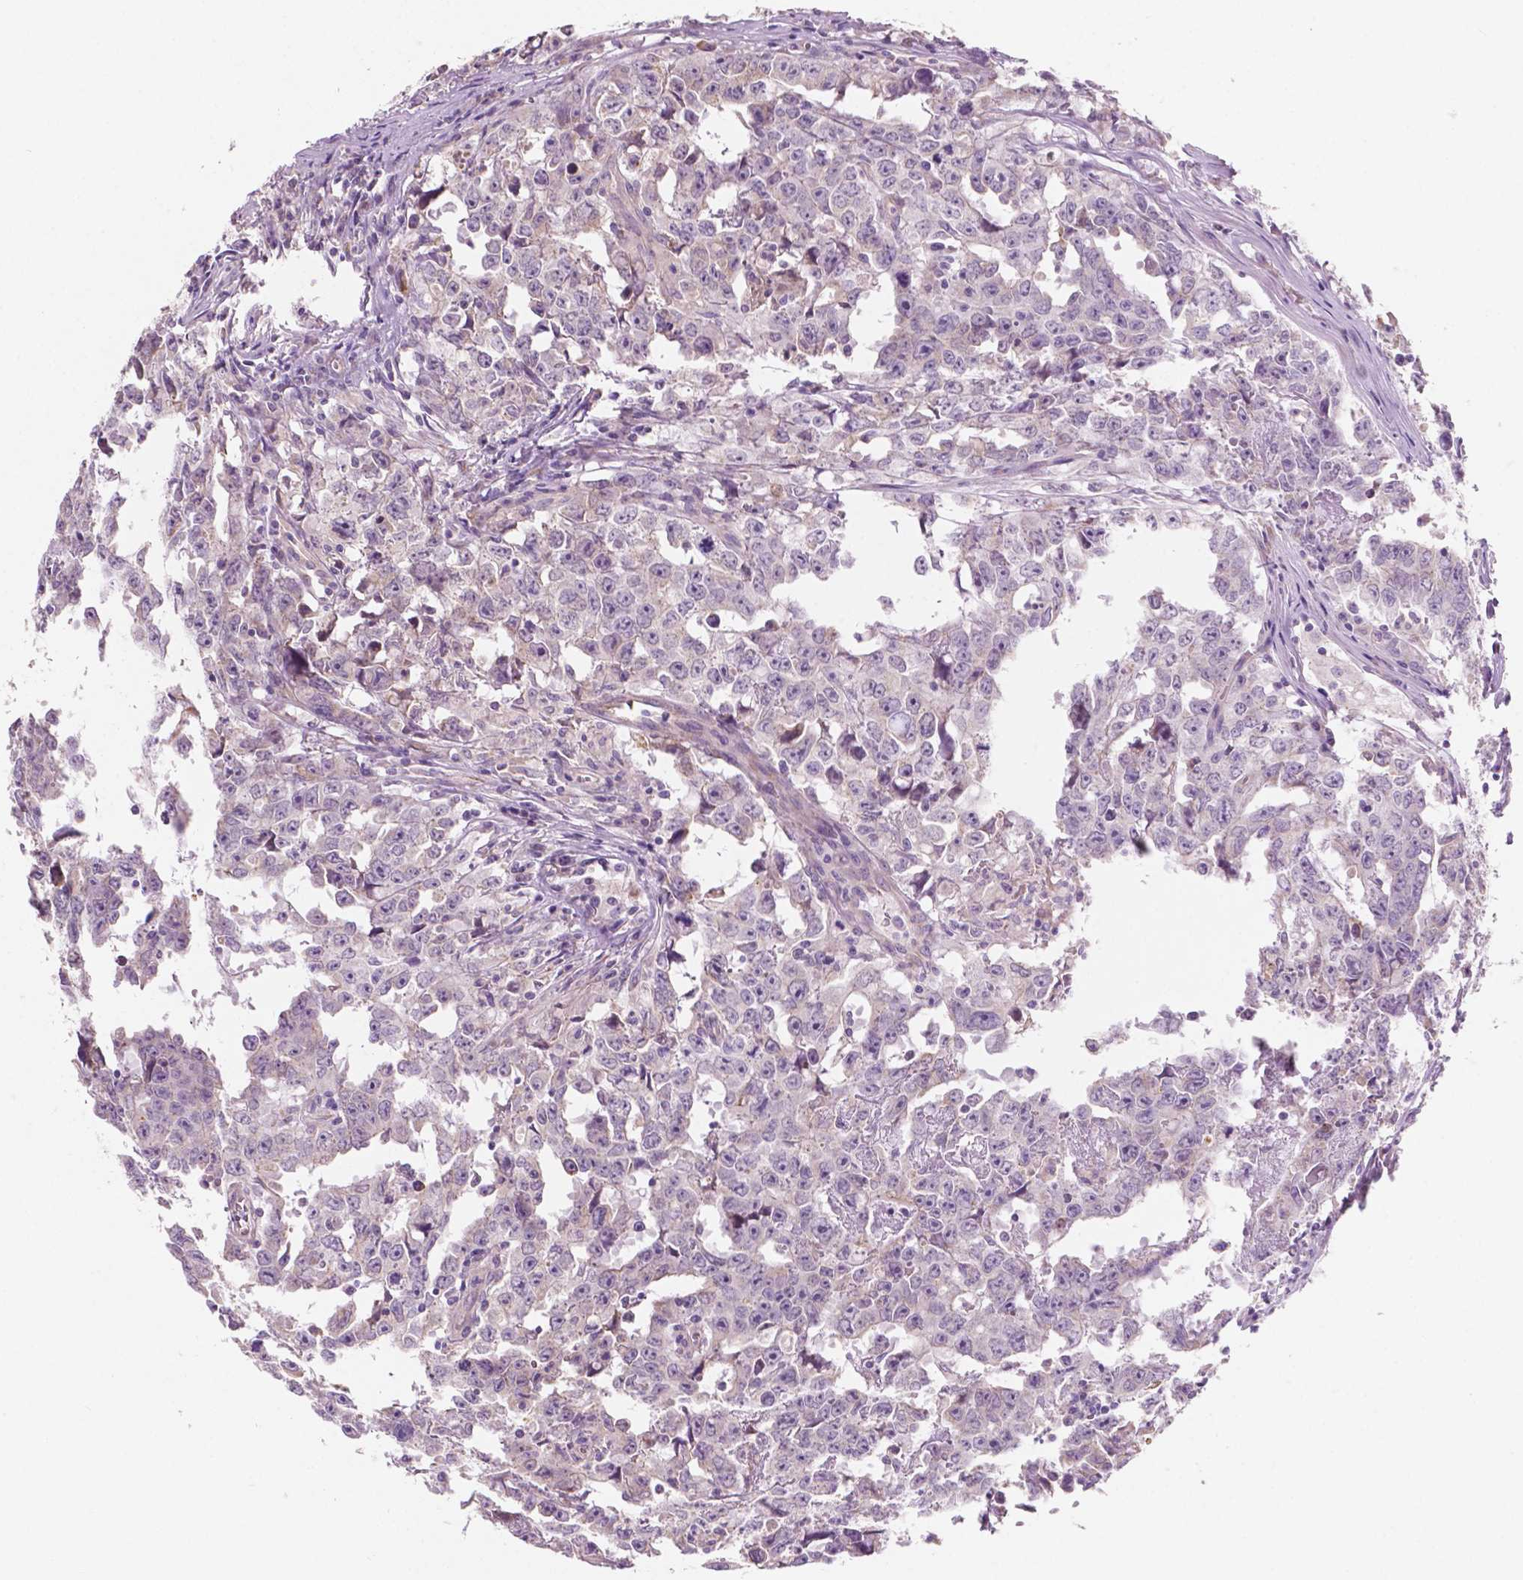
{"staining": {"intensity": "negative", "quantity": "none", "location": "none"}, "tissue": "testis cancer", "cell_type": "Tumor cells", "image_type": "cancer", "snomed": [{"axis": "morphology", "description": "Carcinoma, Embryonal, NOS"}, {"axis": "topography", "description": "Testis"}], "caption": "This is an immunohistochemistry photomicrograph of testis cancer (embryonal carcinoma). There is no positivity in tumor cells.", "gene": "LRP1B", "patient": {"sex": "male", "age": 22}}